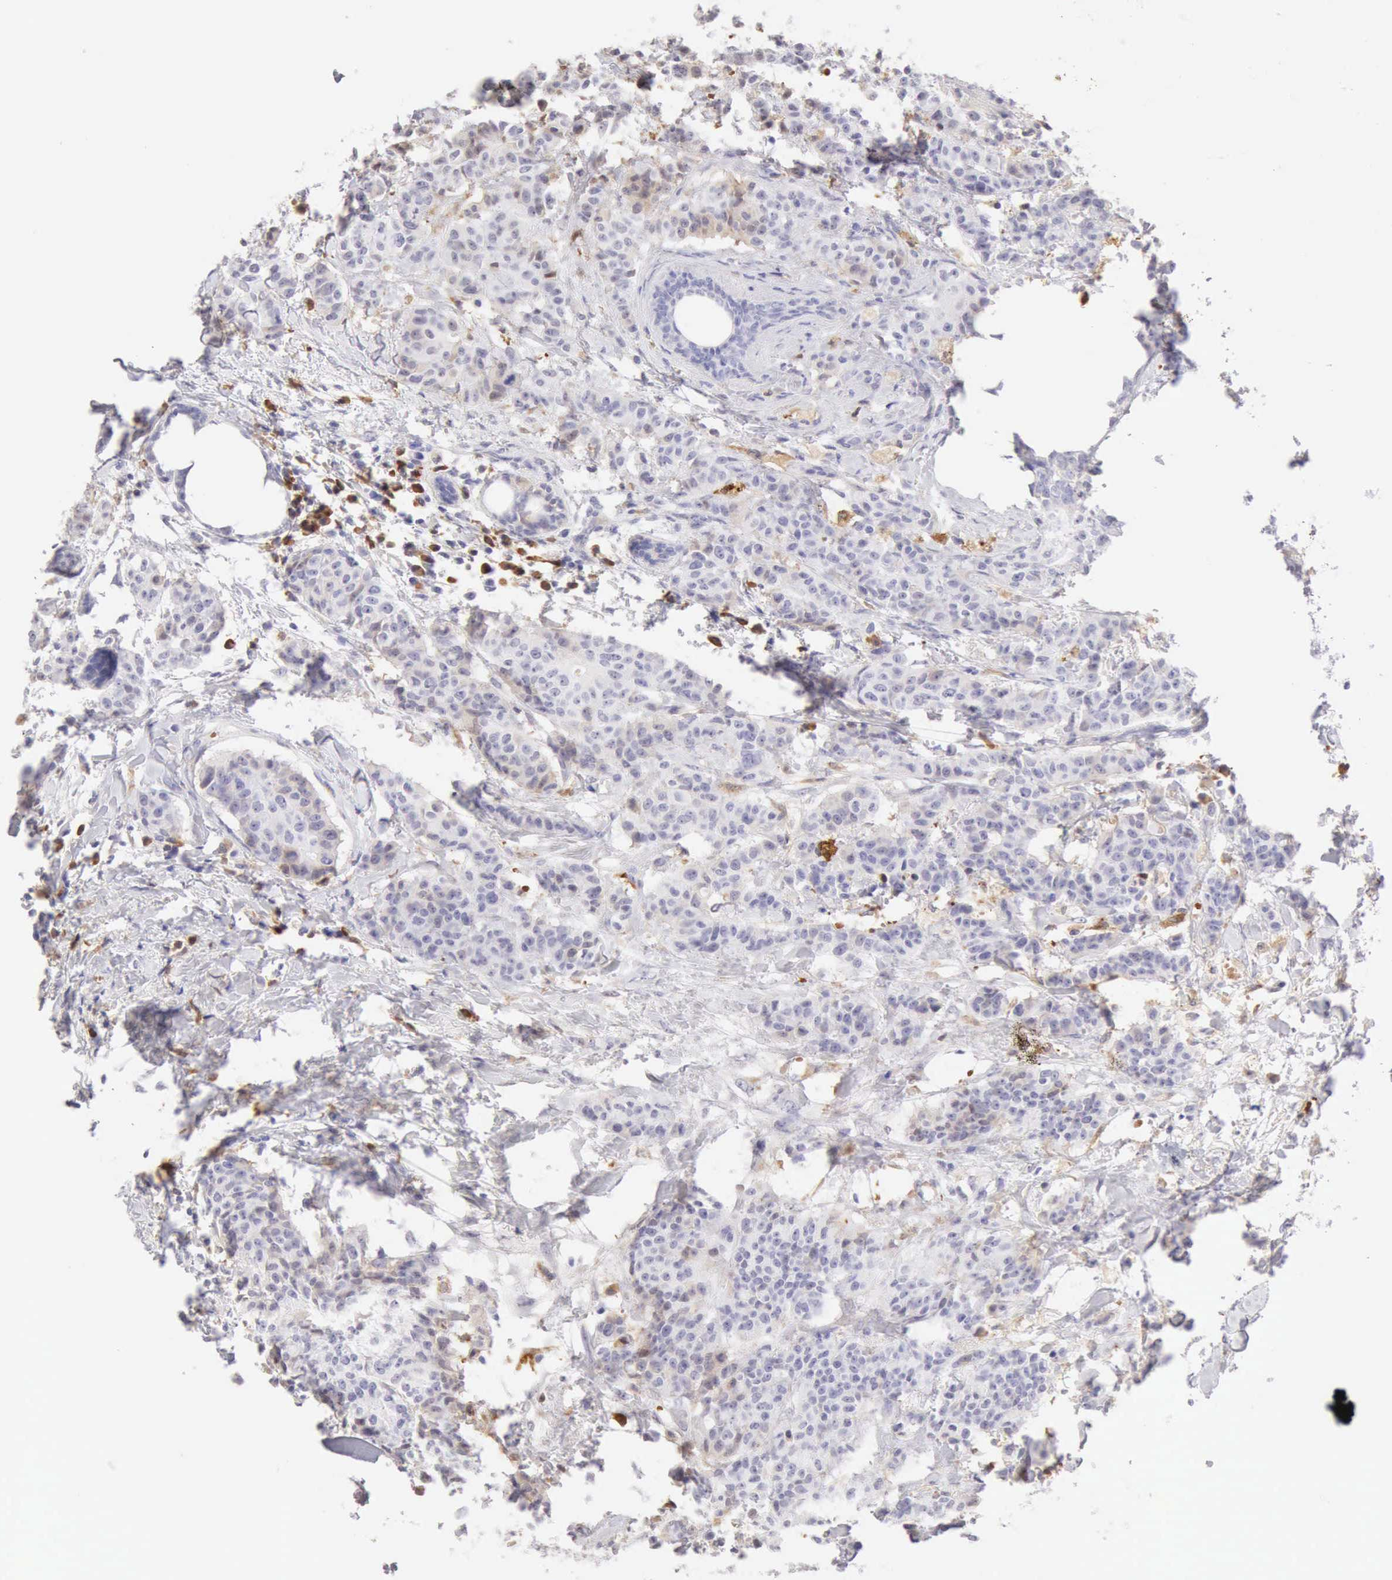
{"staining": {"intensity": "weak", "quantity": "<25%", "location": "cytoplasmic/membranous"}, "tissue": "breast cancer", "cell_type": "Tumor cells", "image_type": "cancer", "snomed": [{"axis": "morphology", "description": "Duct carcinoma"}, {"axis": "topography", "description": "Breast"}], "caption": "DAB immunohistochemical staining of breast infiltrating ductal carcinoma displays no significant staining in tumor cells. The staining was performed using DAB (3,3'-diaminobenzidine) to visualize the protein expression in brown, while the nuclei were stained in blue with hematoxylin (Magnification: 20x).", "gene": "RNASE1", "patient": {"sex": "female", "age": 40}}